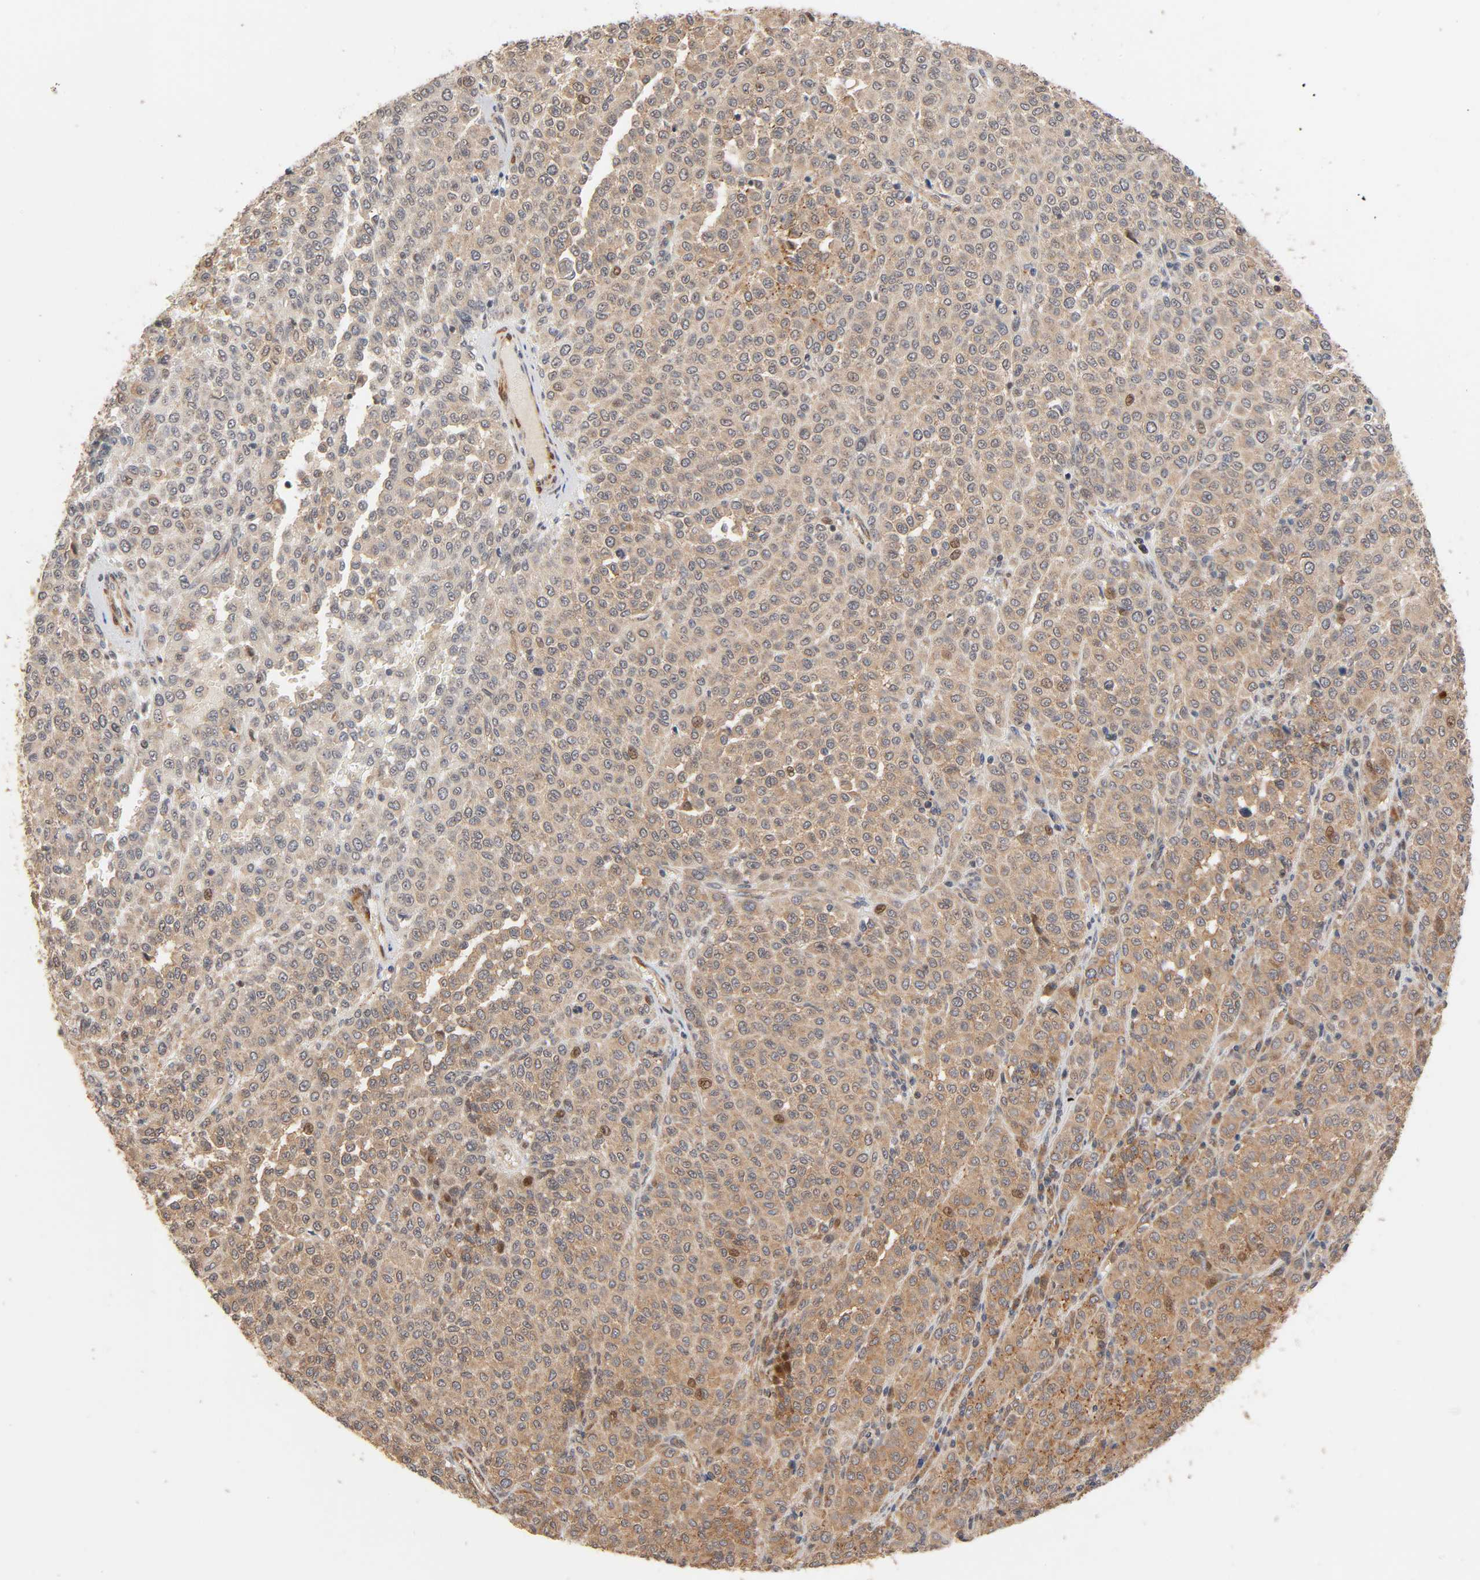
{"staining": {"intensity": "moderate", "quantity": ">75%", "location": "cytoplasmic/membranous,nuclear"}, "tissue": "melanoma", "cell_type": "Tumor cells", "image_type": "cancer", "snomed": [{"axis": "morphology", "description": "Malignant melanoma, Metastatic site"}, {"axis": "topography", "description": "Pancreas"}], "caption": "Tumor cells display moderate cytoplasmic/membranous and nuclear positivity in approximately >75% of cells in melanoma. The staining was performed using DAB (3,3'-diaminobenzidine), with brown indicating positive protein expression. Nuclei are stained blue with hematoxylin.", "gene": "NEMF", "patient": {"sex": "female", "age": 30}}